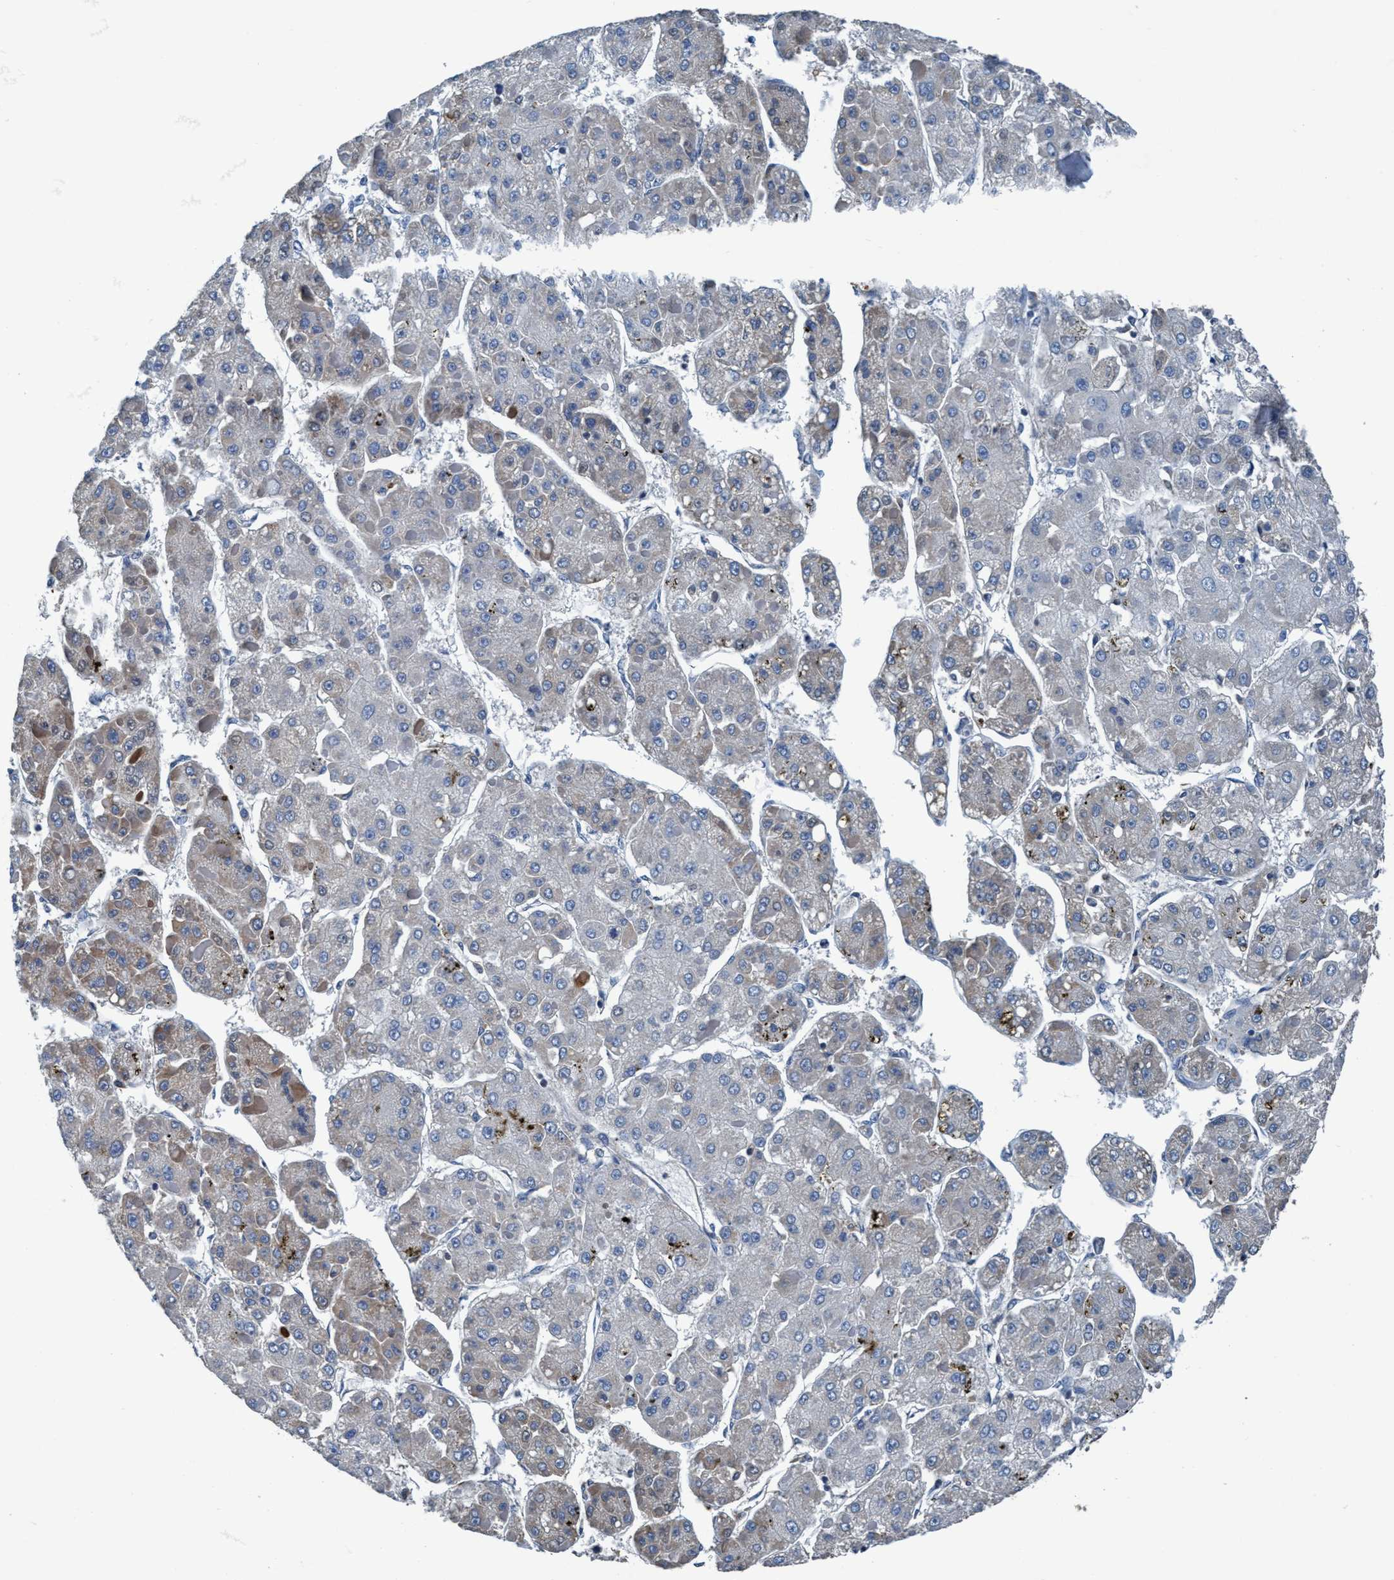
{"staining": {"intensity": "weak", "quantity": "<25%", "location": "cytoplasmic/membranous"}, "tissue": "liver cancer", "cell_type": "Tumor cells", "image_type": "cancer", "snomed": [{"axis": "morphology", "description": "Carcinoma, Hepatocellular, NOS"}, {"axis": "topography", "description": "Liver"}], "caption": "A micrograph of hepatocellular carcinoma (liver) stained for a protein shows no brown staining in tumor cells.", "gene": "ANKFN1", "patient": {"sex": "female", "age": 73}}